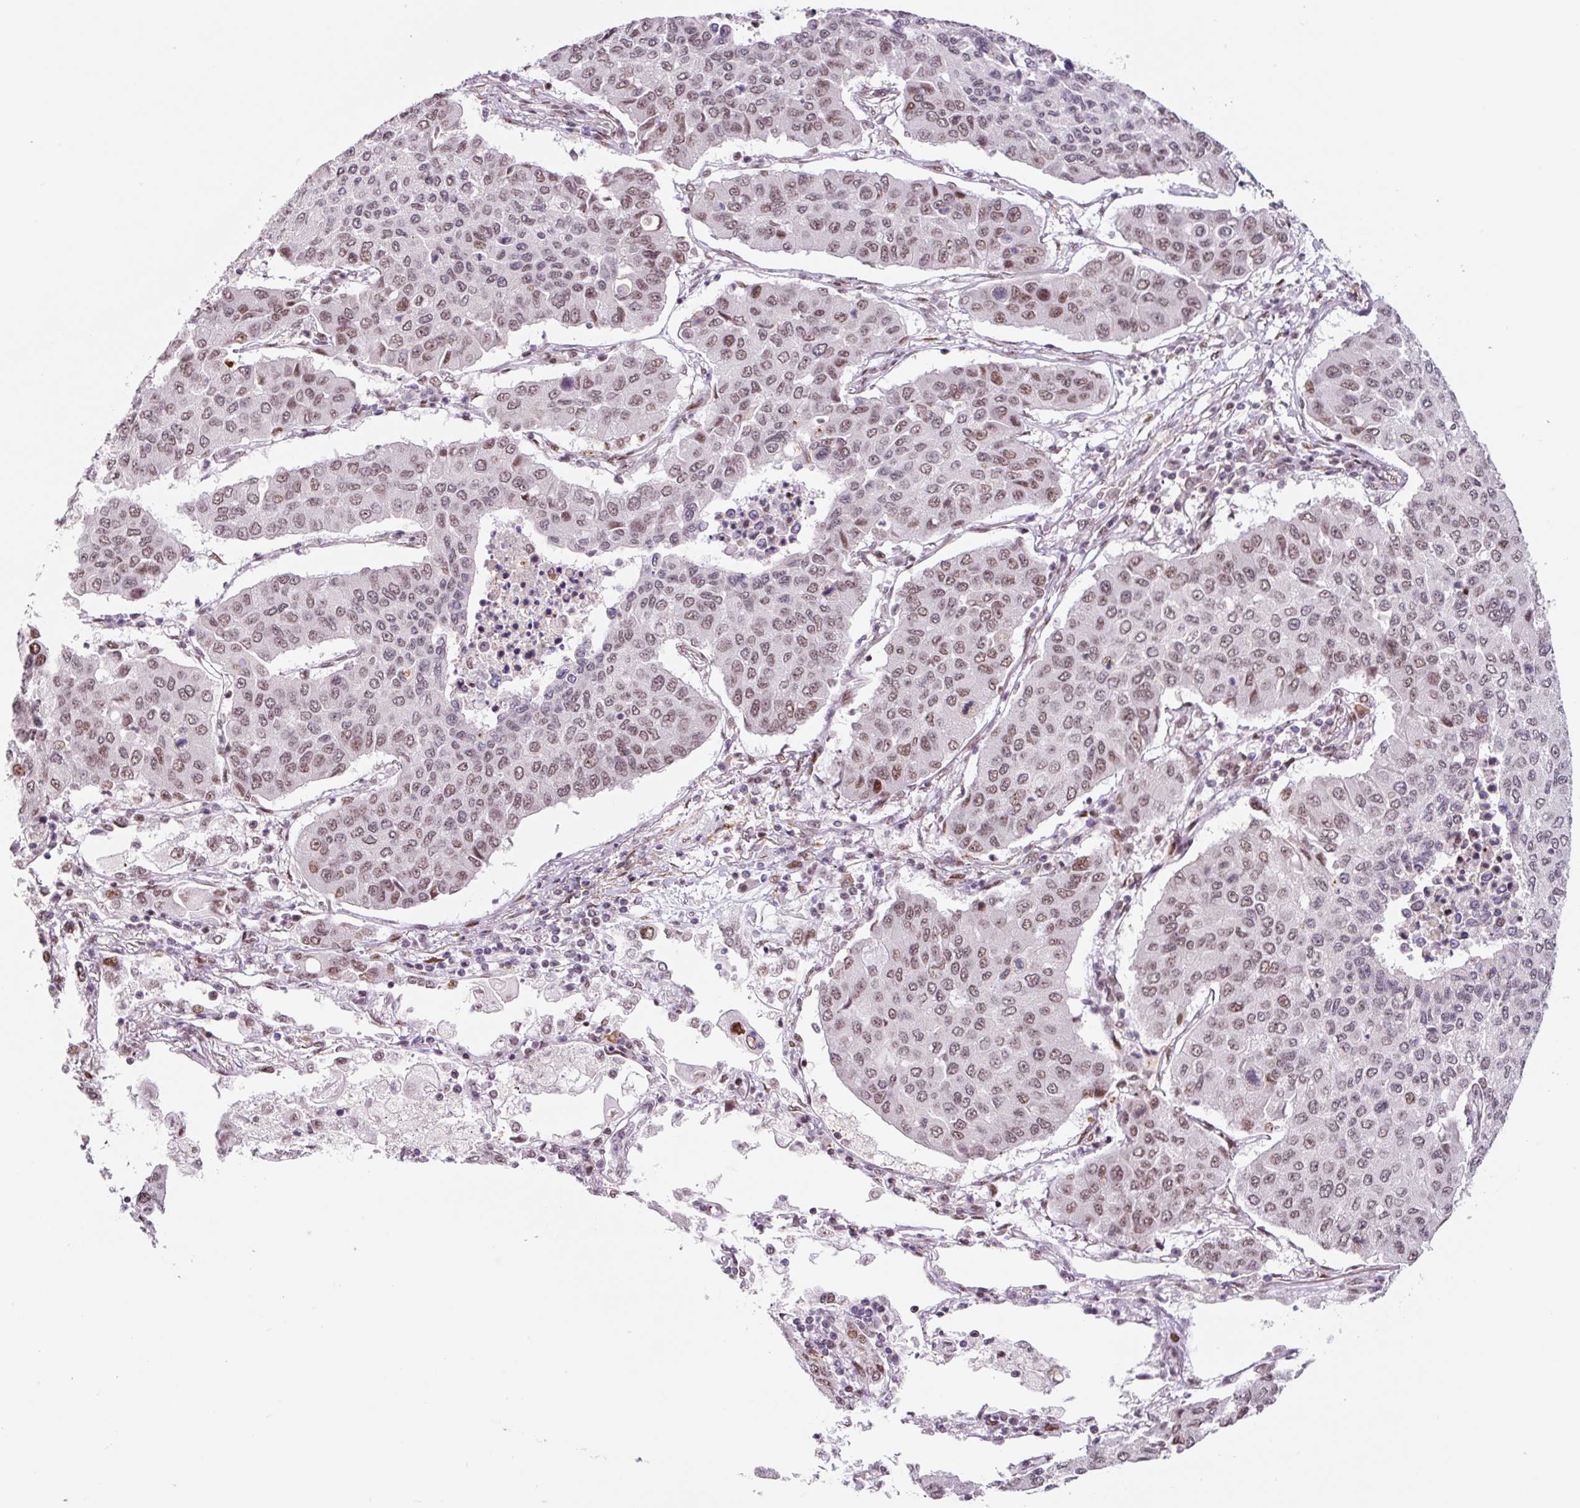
{"staining": {"intensity": "moderate", "quantity": ">75%", "location": "nuclear"}, "tissue": "lung cancer", "cell_type": "Tumor cells", "image_type": "cancer", "snomed": [{"axis": "morphology", "description": "Squamous cell carcinoma, NOS"}, {"axis": "topography", "description": "Lung"}], "caption": "The histopathology image exhibits immunohistochemical staining of lung cancer (squamous cell carcinoma). There is moderate nuclear expression is present in approximately >75% of tumor cells.", "gene": "CCNL2", "patient": {"sex": "male", "age": 74}}